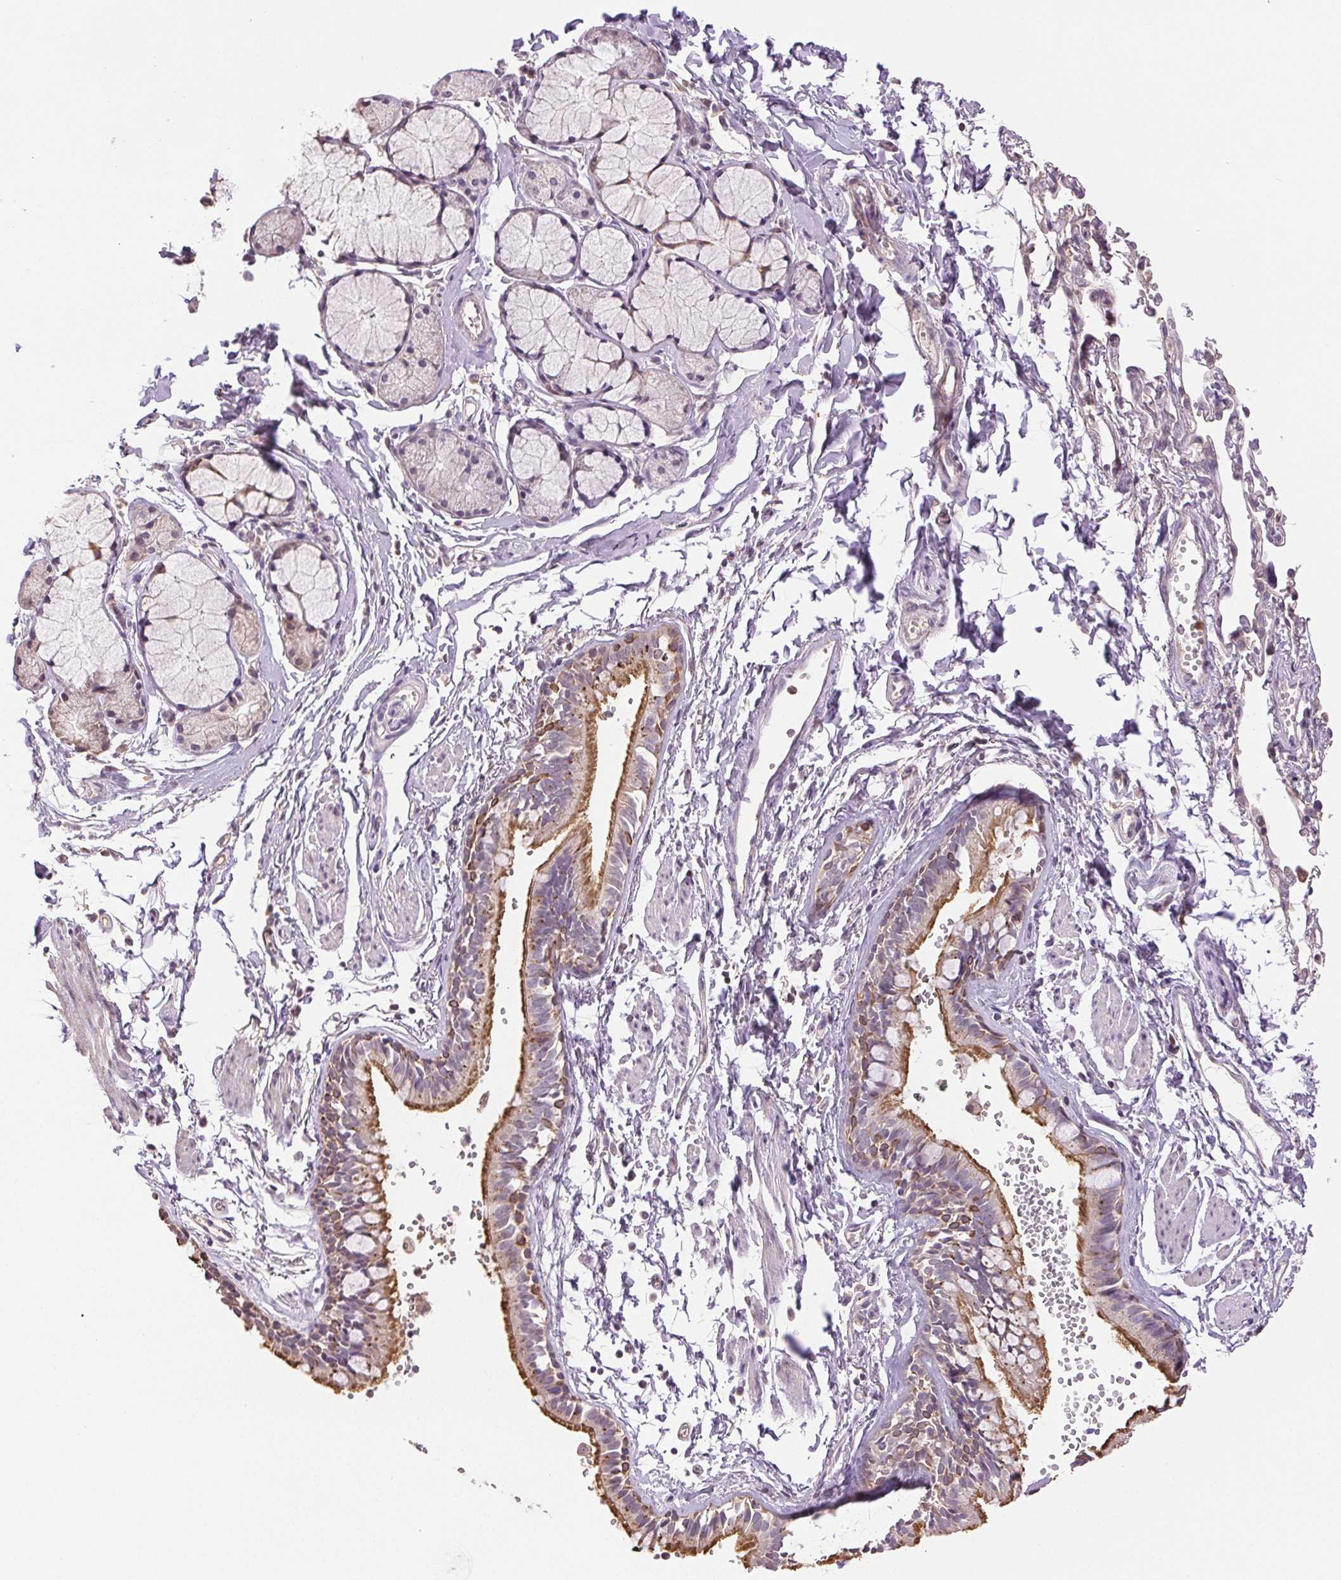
{"staining": {"intensity": "moderate", "quantity": "25%-75%", "location": "cytoplasmic/membranous"}, "tissue": "bronchus", "cell_type": "Respiratory epithelial cells", "image_type": "normal", "snomed": [{"axis": "morphology", "description": "Normal tissue, NOS"}, {"axis": "topography", "description": "Cartilage tissue"}, {"axis": "topography", "description": "Bronchus"}], "caption": "Brown immunohistochemical staining in unremarkable human bronchus displays moderate cytoplasmic/membranous expression in about 25%-75% of respiratory epithelial cells. The staining was performed using DAB, with brown indicating positive protein expression. Nuclei are stained blue with hematoxylin.", "gene": "TMEM253", "patient": {"sex": "female", "age": 59}}